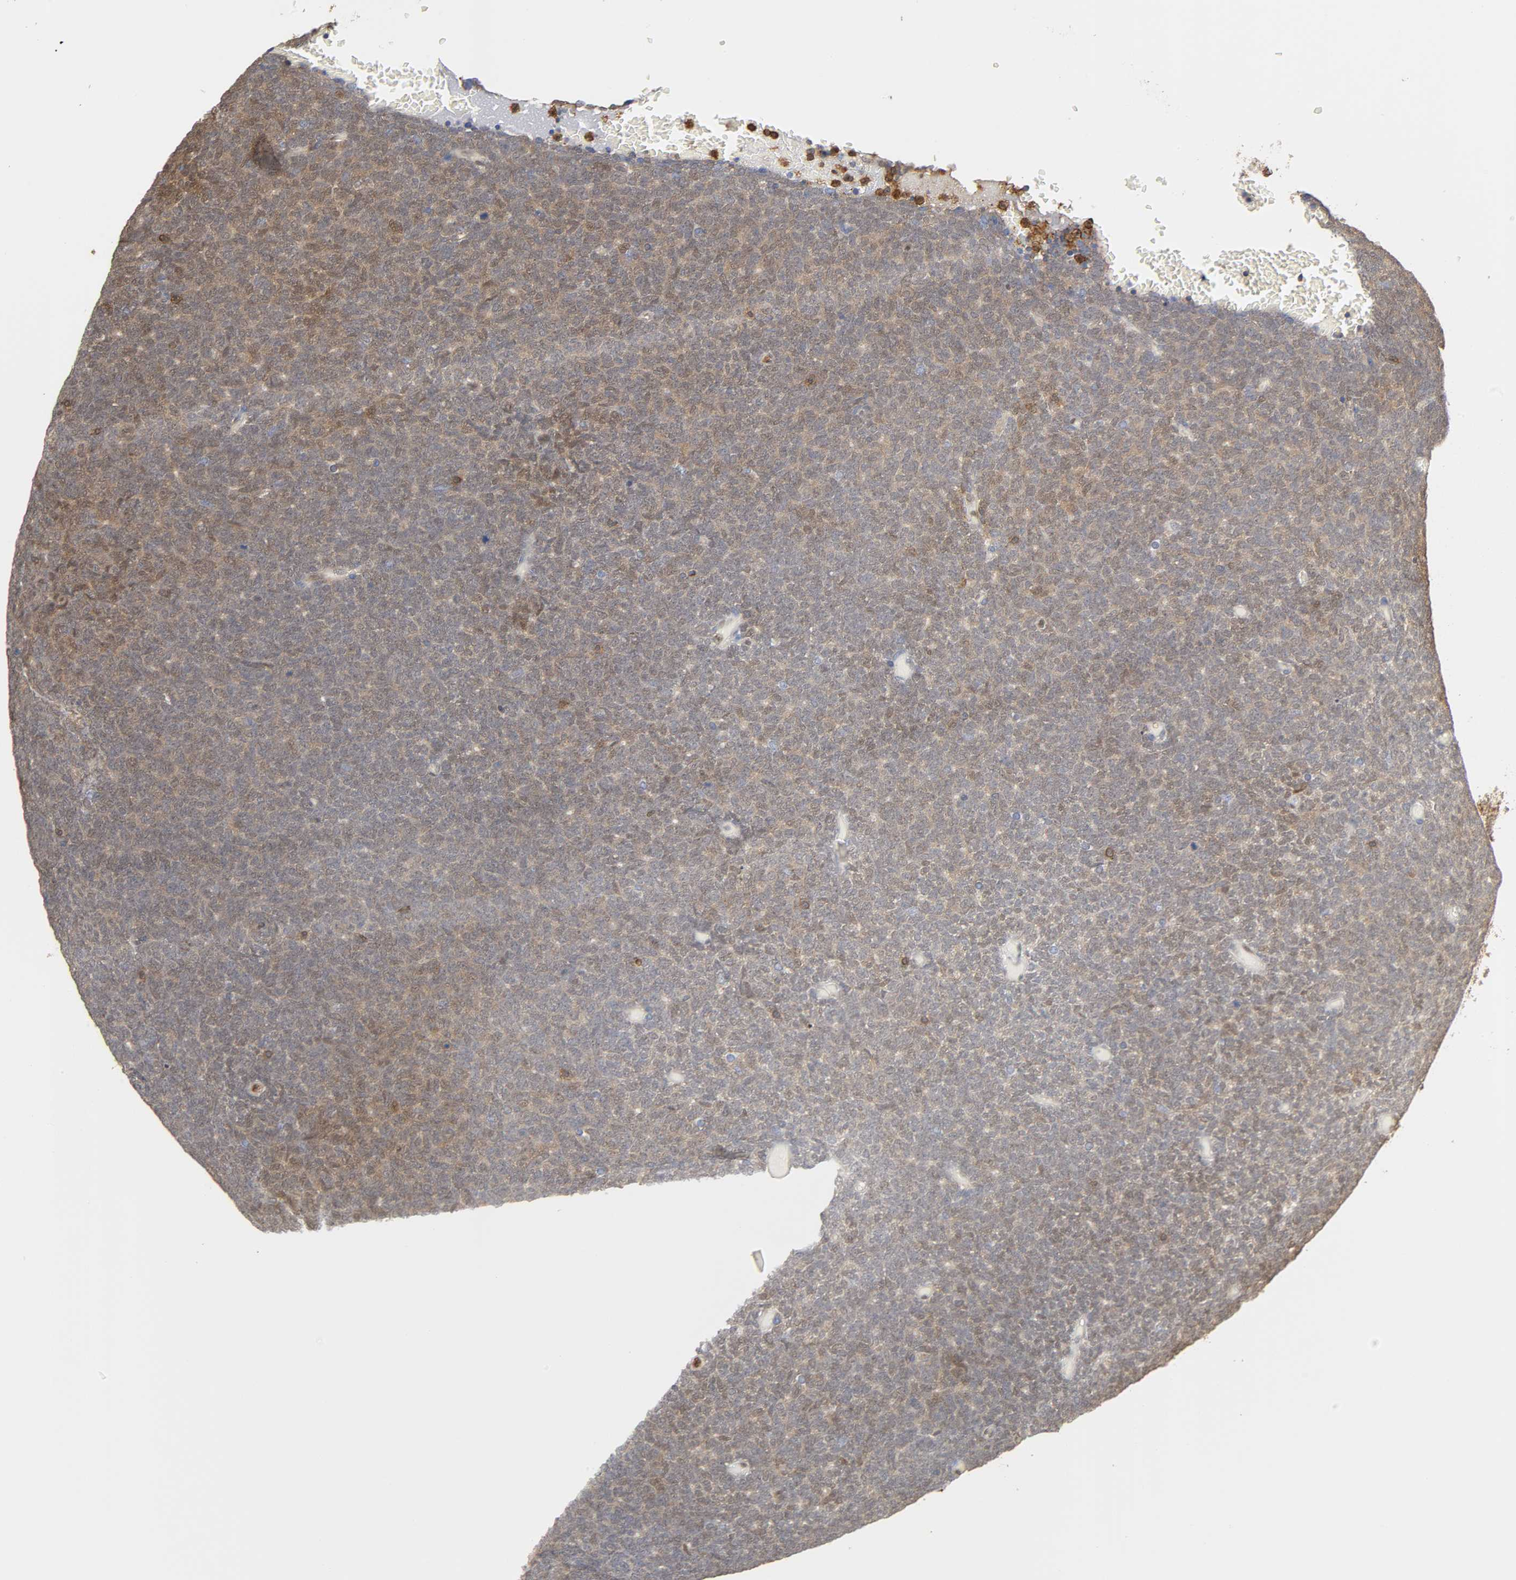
{"staining": {"intensity": "weak", "quantity": "25%-75%", "location": "cytoplasmic/membranous,nuclear"}, "tissue": "renal cancer", "cell_type": "Tumor cells", "image_type": "cancer", "snomed": [{"axis": "morphology", "description": "Neoplasm, malignant, NOS"}, {"axis": "topography", "description": "Kidney"}], "caption": "Protein staining of malignant neoplasm (renal) tissue demonstrates weak cytoplasmic/membranous and nuclear expression in about 25%-75% of tumor cells.", "gene": "ANXA11", "patient": {"sex": "male", "age": 28}}